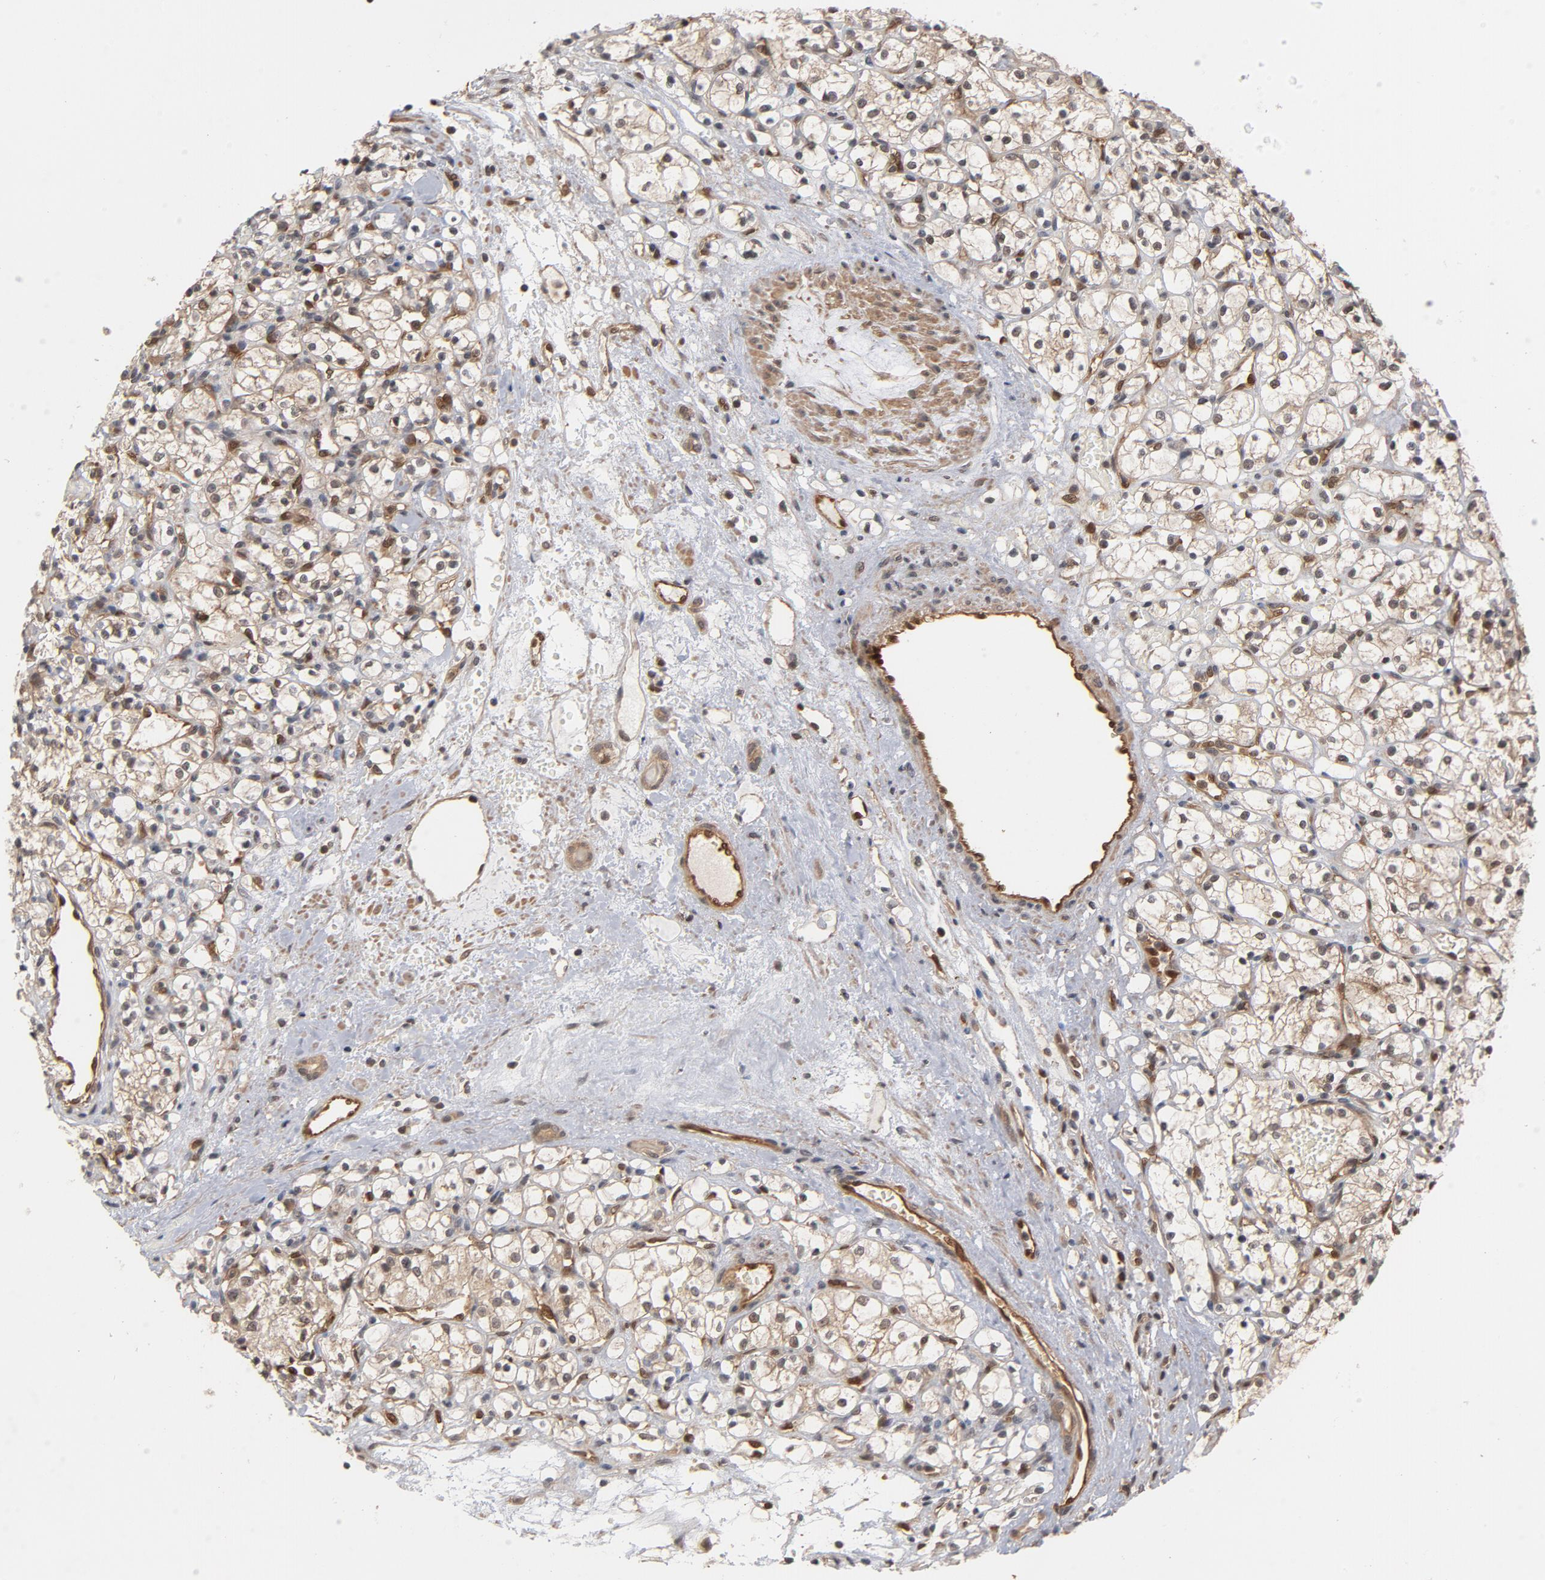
{"staining": {"intensity": "moderate", "quantity": "25%-75%", "location": "cytoplasmic/membranous,nuclear"}, "tissue": "renal cancer", "cell_type": "Tumor cells", "image_type": "cancer", "snomed": [{"axis": "morphology", "description": "Adenocarcinoma, NOS"}, {"axis": "topography", "description": "Kidney"}], "caption": "The image shows staining of renal cancer, revealing moderate cytoplasmic/membranous and nuclear protein staining (brown color) within tumor cells.", "gene": "CDC37", "patient": {"sex": "female", "age": 60}}